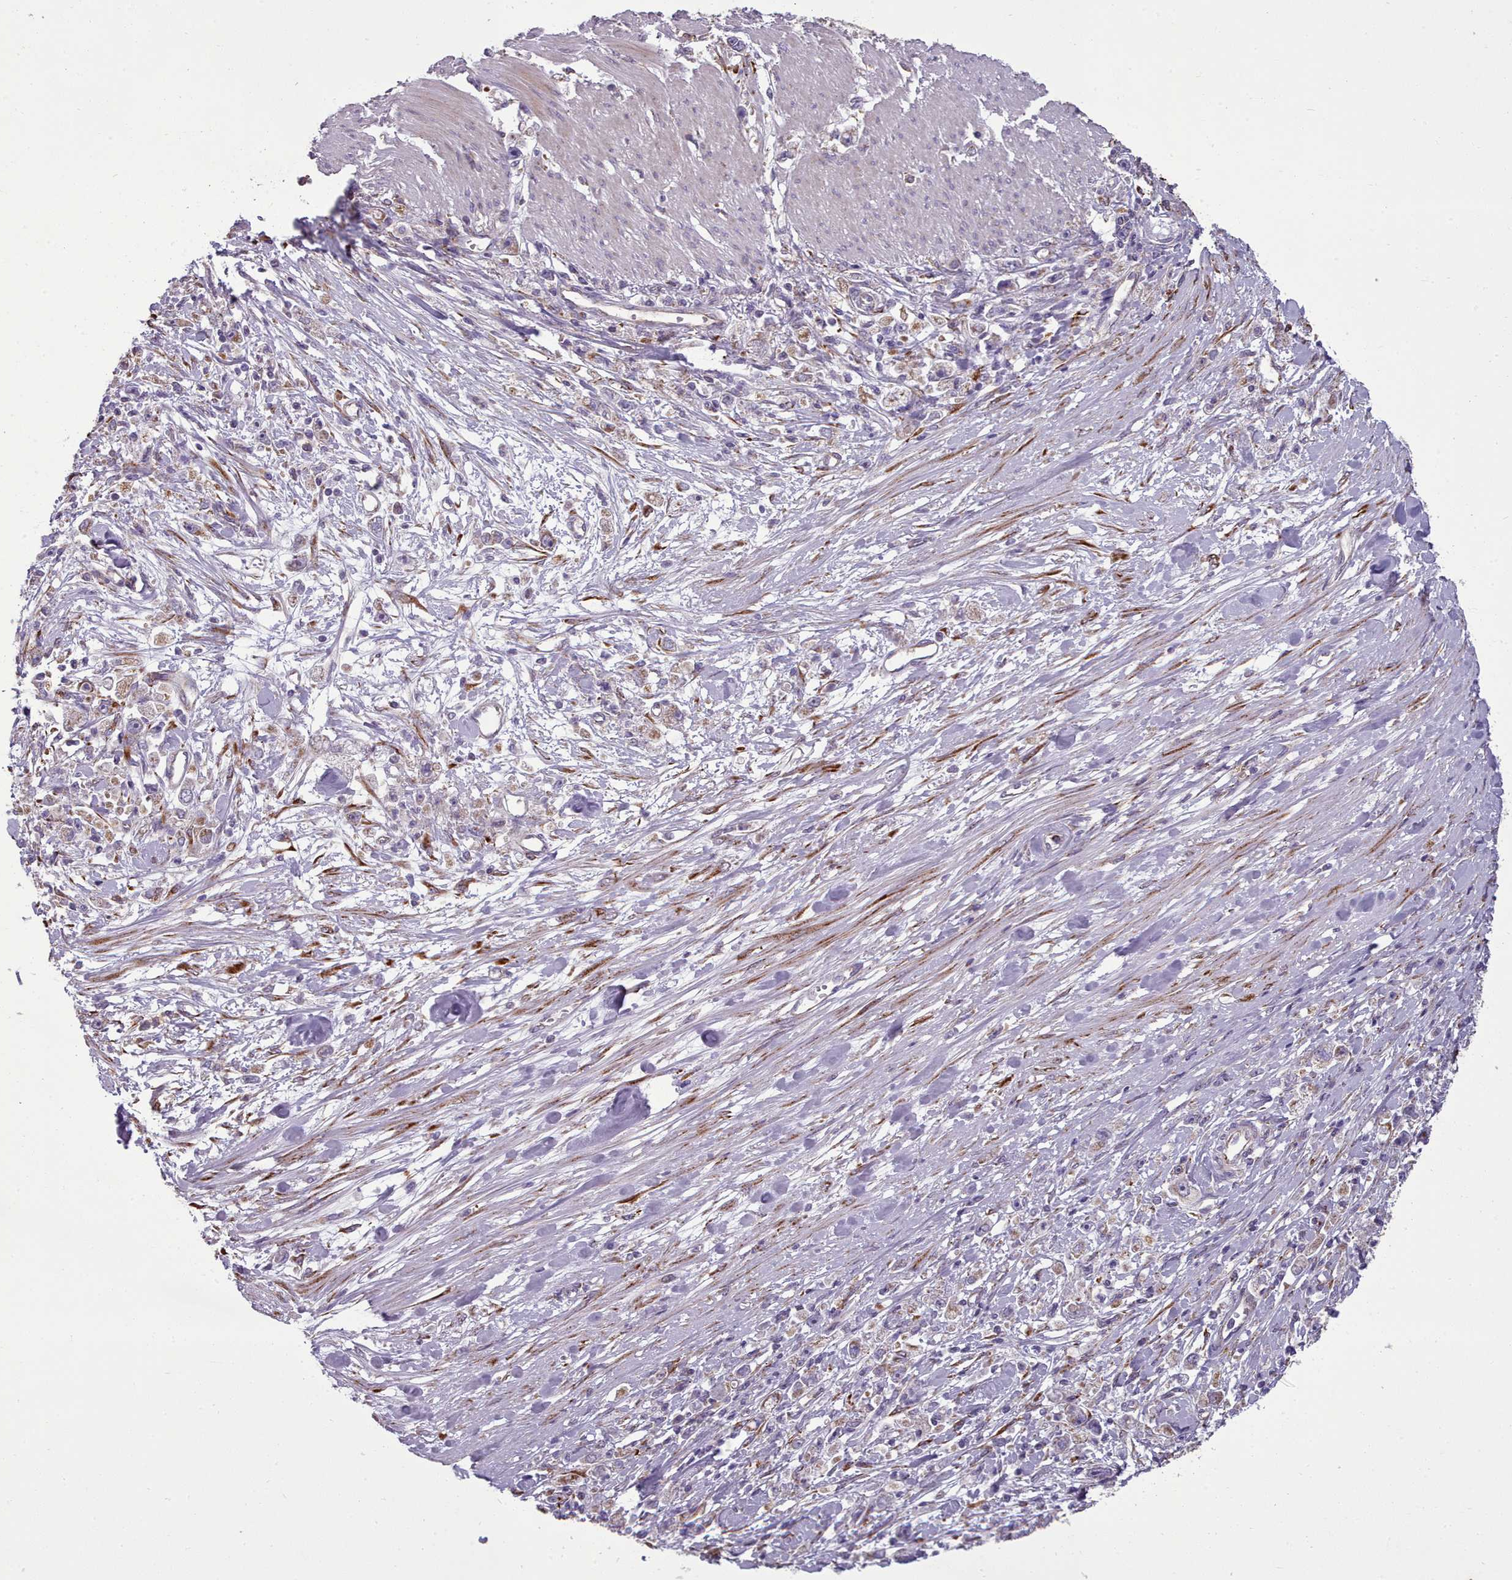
{"staining": {"intensity": "weak", "quantity": "<25%", "location": "cytoplasmic/membranous"}, "tissue": "stomach cancer", "cell_type": "Tumor cells", "image_type": "cancer", "snomed": [{"axis": "morphology", "description": "Adenocarcinoma, NOS"}, {"axis": "topography", "description": "Stomach"}], "caption": "Stomach cancer stained for a protein using immunohistochemistry exhibits no expression tumor cells.", "gene": "FKBP10", "patient": {"sex": "female", "age": 59}}